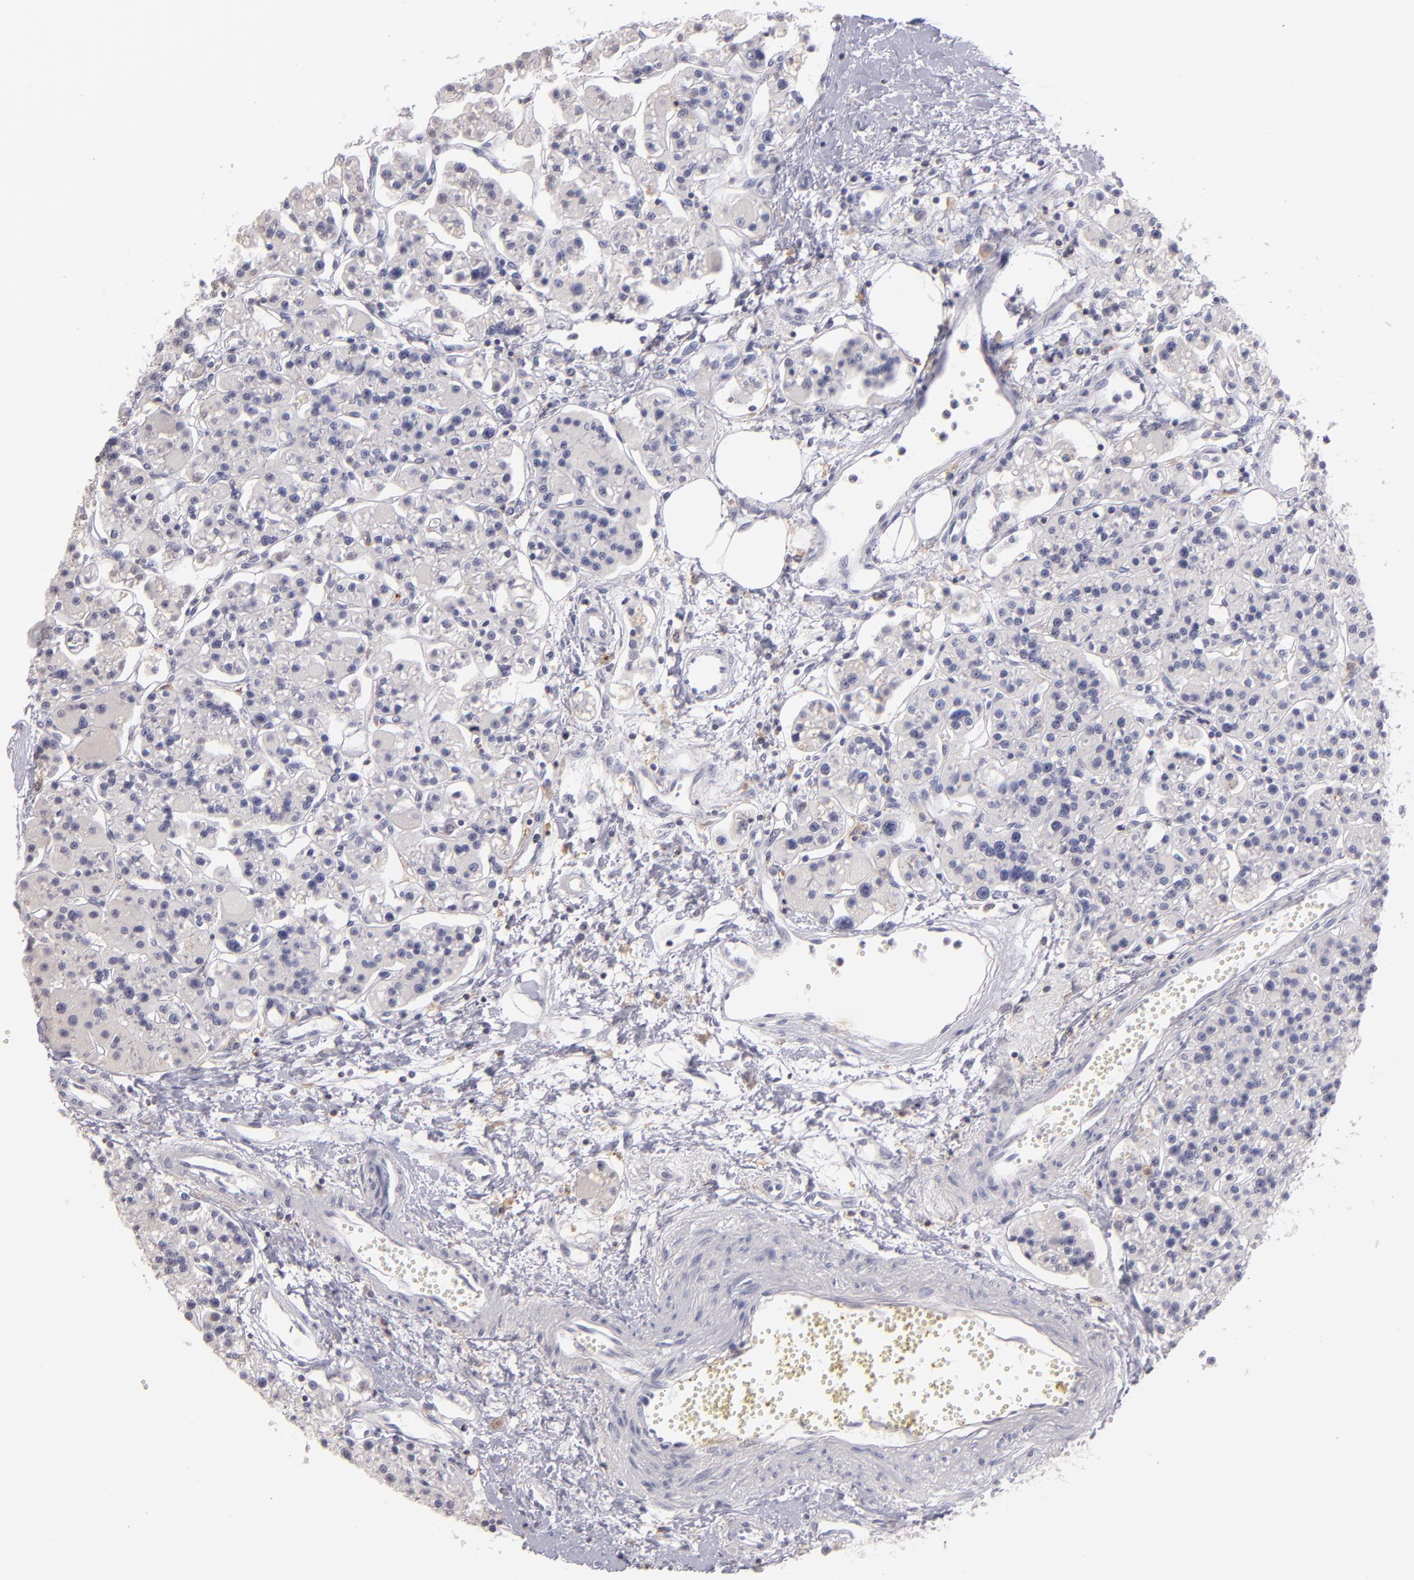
{"staining": {"intensity": "negative", "quantity": "none", "location": "none"}, "tissue": "parathyroid gland", "cell_type": "Glandular cells", "image_type": "normal", "snomed": [{"axis": "morphology", "description": "Normal tissue, NOS"}, {"axis": "topography", "description": "Parathyroid gland"}], "caption": "A high-resolution histopathology image shows immunohistochemistry (IHC) staining of benign parathyroid gland, which reveals no significant staining in glandular cells.", "gene": "IL2RA", "patient": {"sex": "female", "age": 58}}